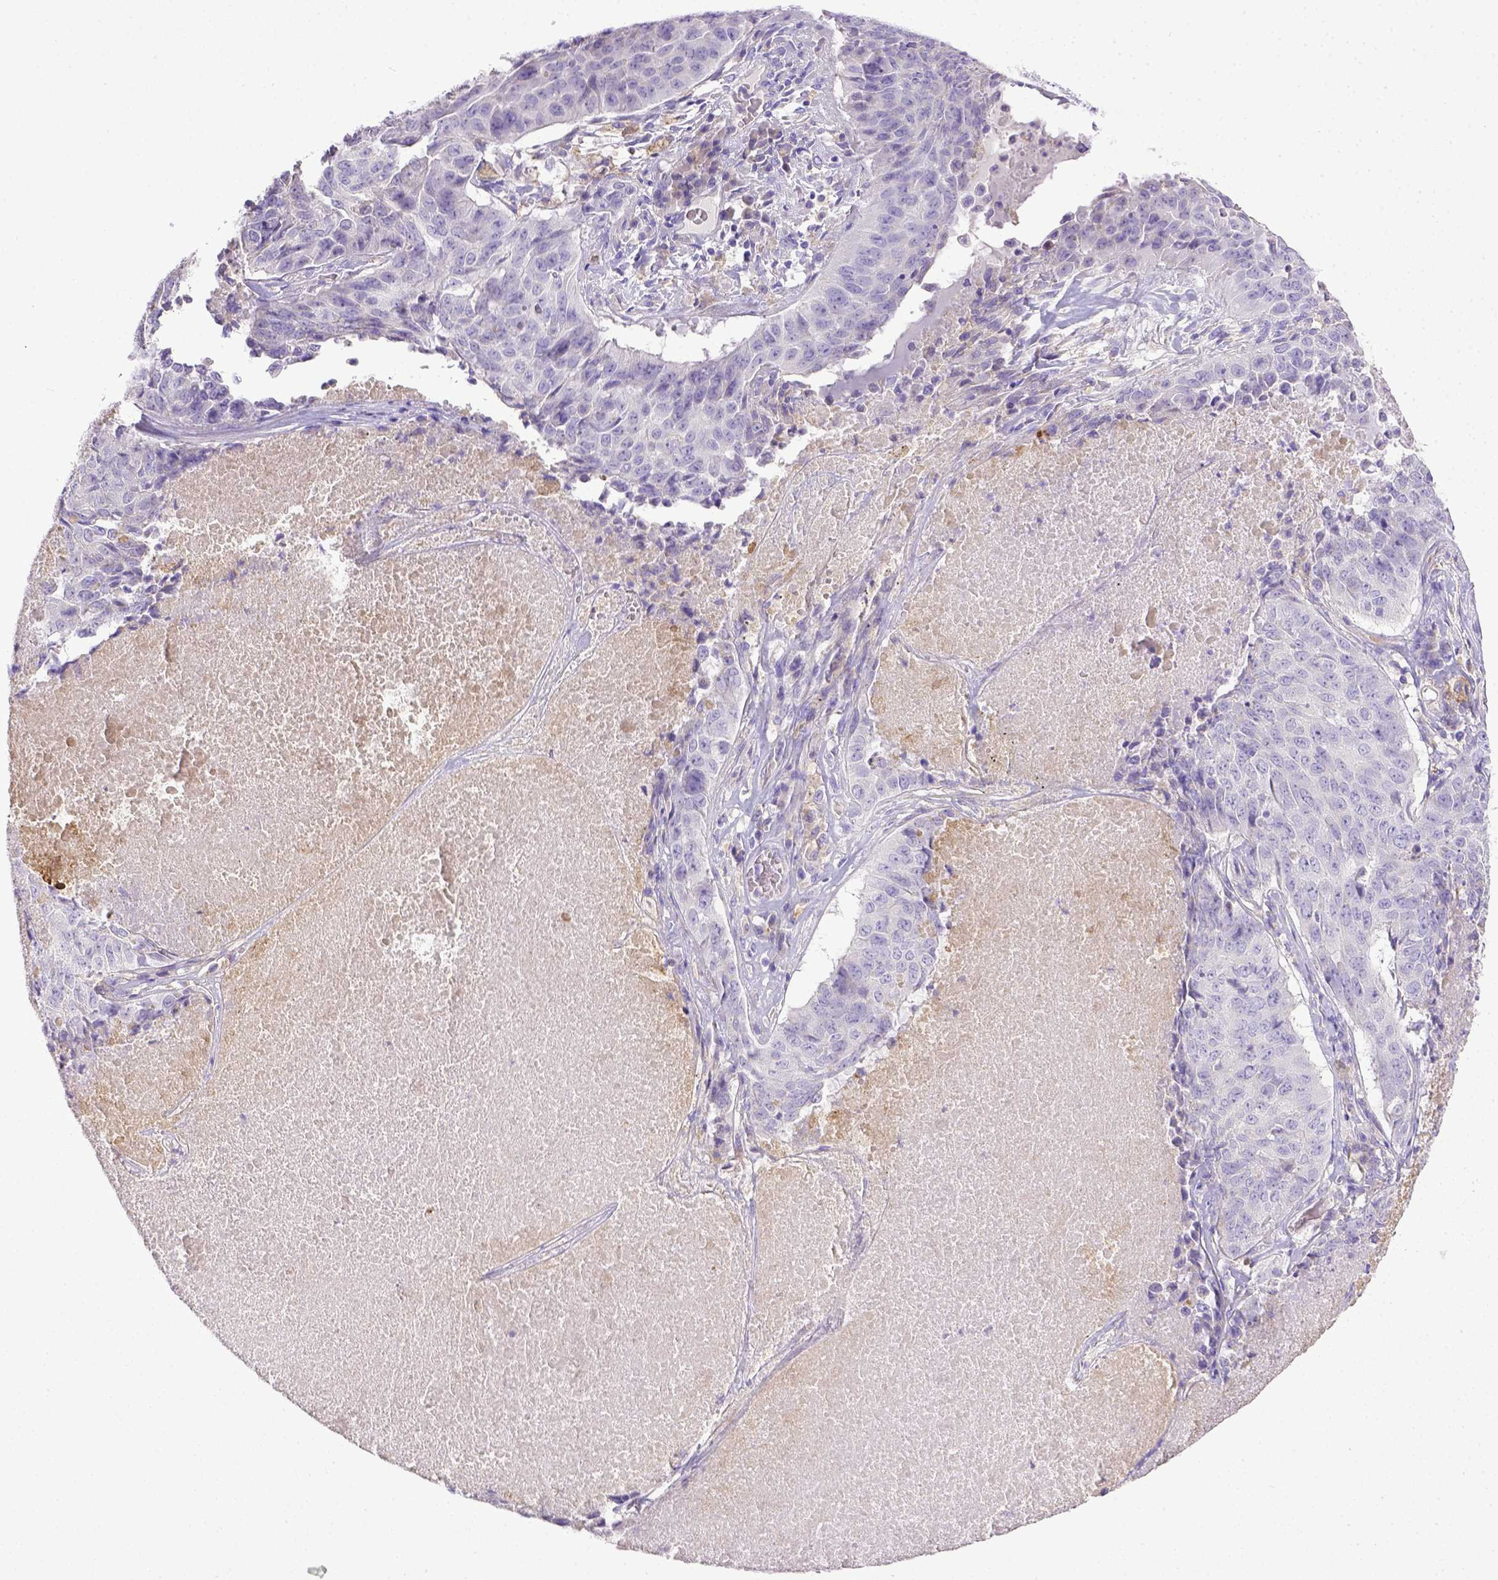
{"staining": {"intensity": "negative", "quantity": "none", "location": "none"}, "tissue": "lung cancer", "cell_type": "Tumor cells", "image_type": "cancer", "snomed": [{"axis": "morphology", "description": "Normal tissue, NOS"}, {"axis": "morphology", "description": "Squamous cell carcinoma, NOS"}, {"axis": "topography", "description": "Bronchus"}, {"axis": "topography", "description": "Lung"}], "caption": "Lung squamous cell carcinoma stained for a protein using immunohistochemistry (IHC) exhibits no staining tumor cells.", "gene": "CD40", "patient": {"sex": "male", "age": 64}}